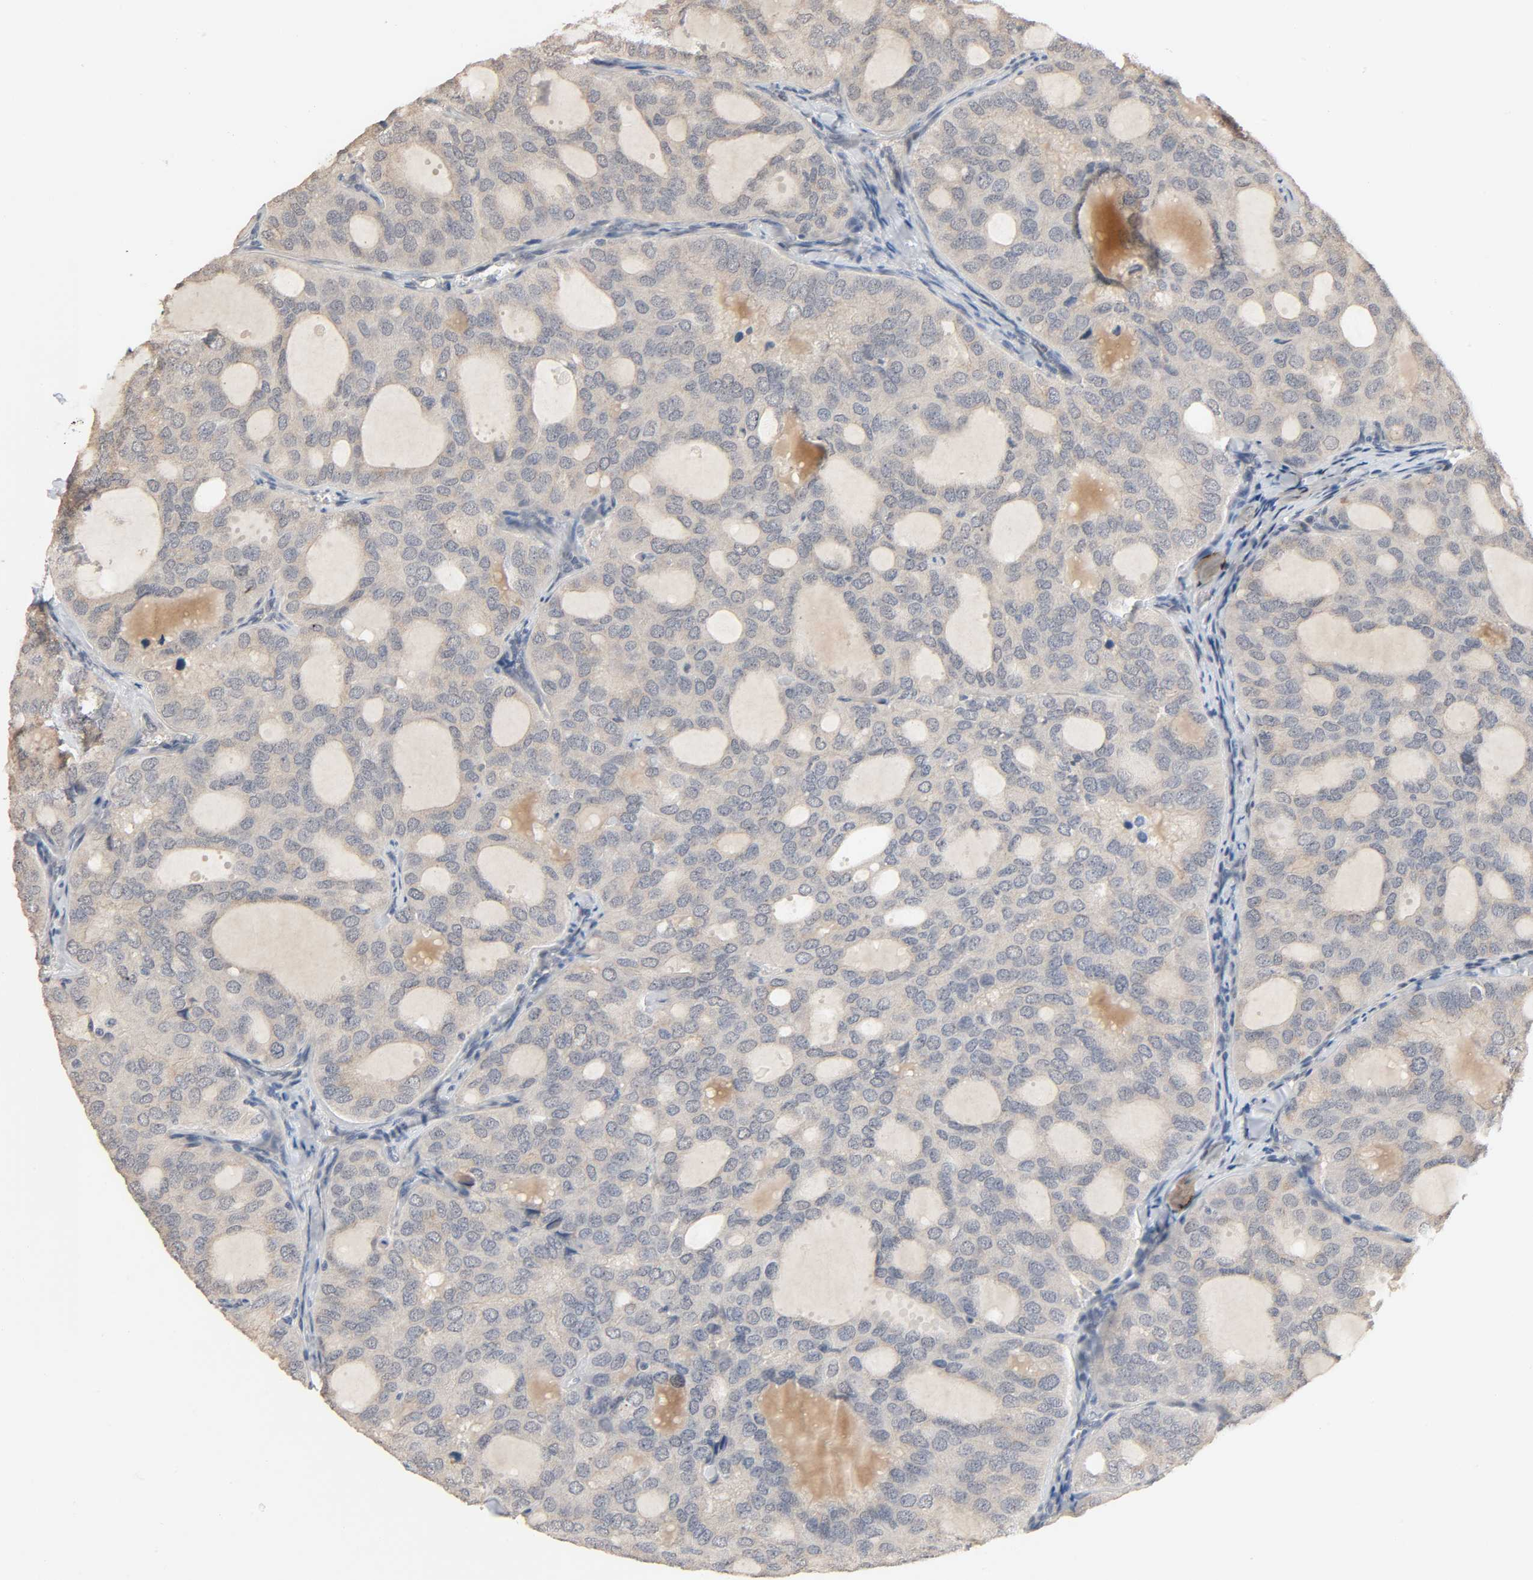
{"staining": {"intensity": "weak", "quantity": "<25%", "location": "cytoplasmic/membranous"}, "tissue": "thyroid cancer", "cell_type": "Tumor cells", "image_type": "cancer", "snomed": [{"axis": "morphology", "description": "Follicular adenoma carcinoma, NOS"}, {"axis": "topography", "description": "Thyroid gland"}], "caption": "IHC histopathology image of thyroid cancer (follicular adenoma carcinoma) stained for a protein (brown), which reveals no expression in tumor cells.", "gene": "MAGEA8", "patient": {"sex": "male", "age": 75}}